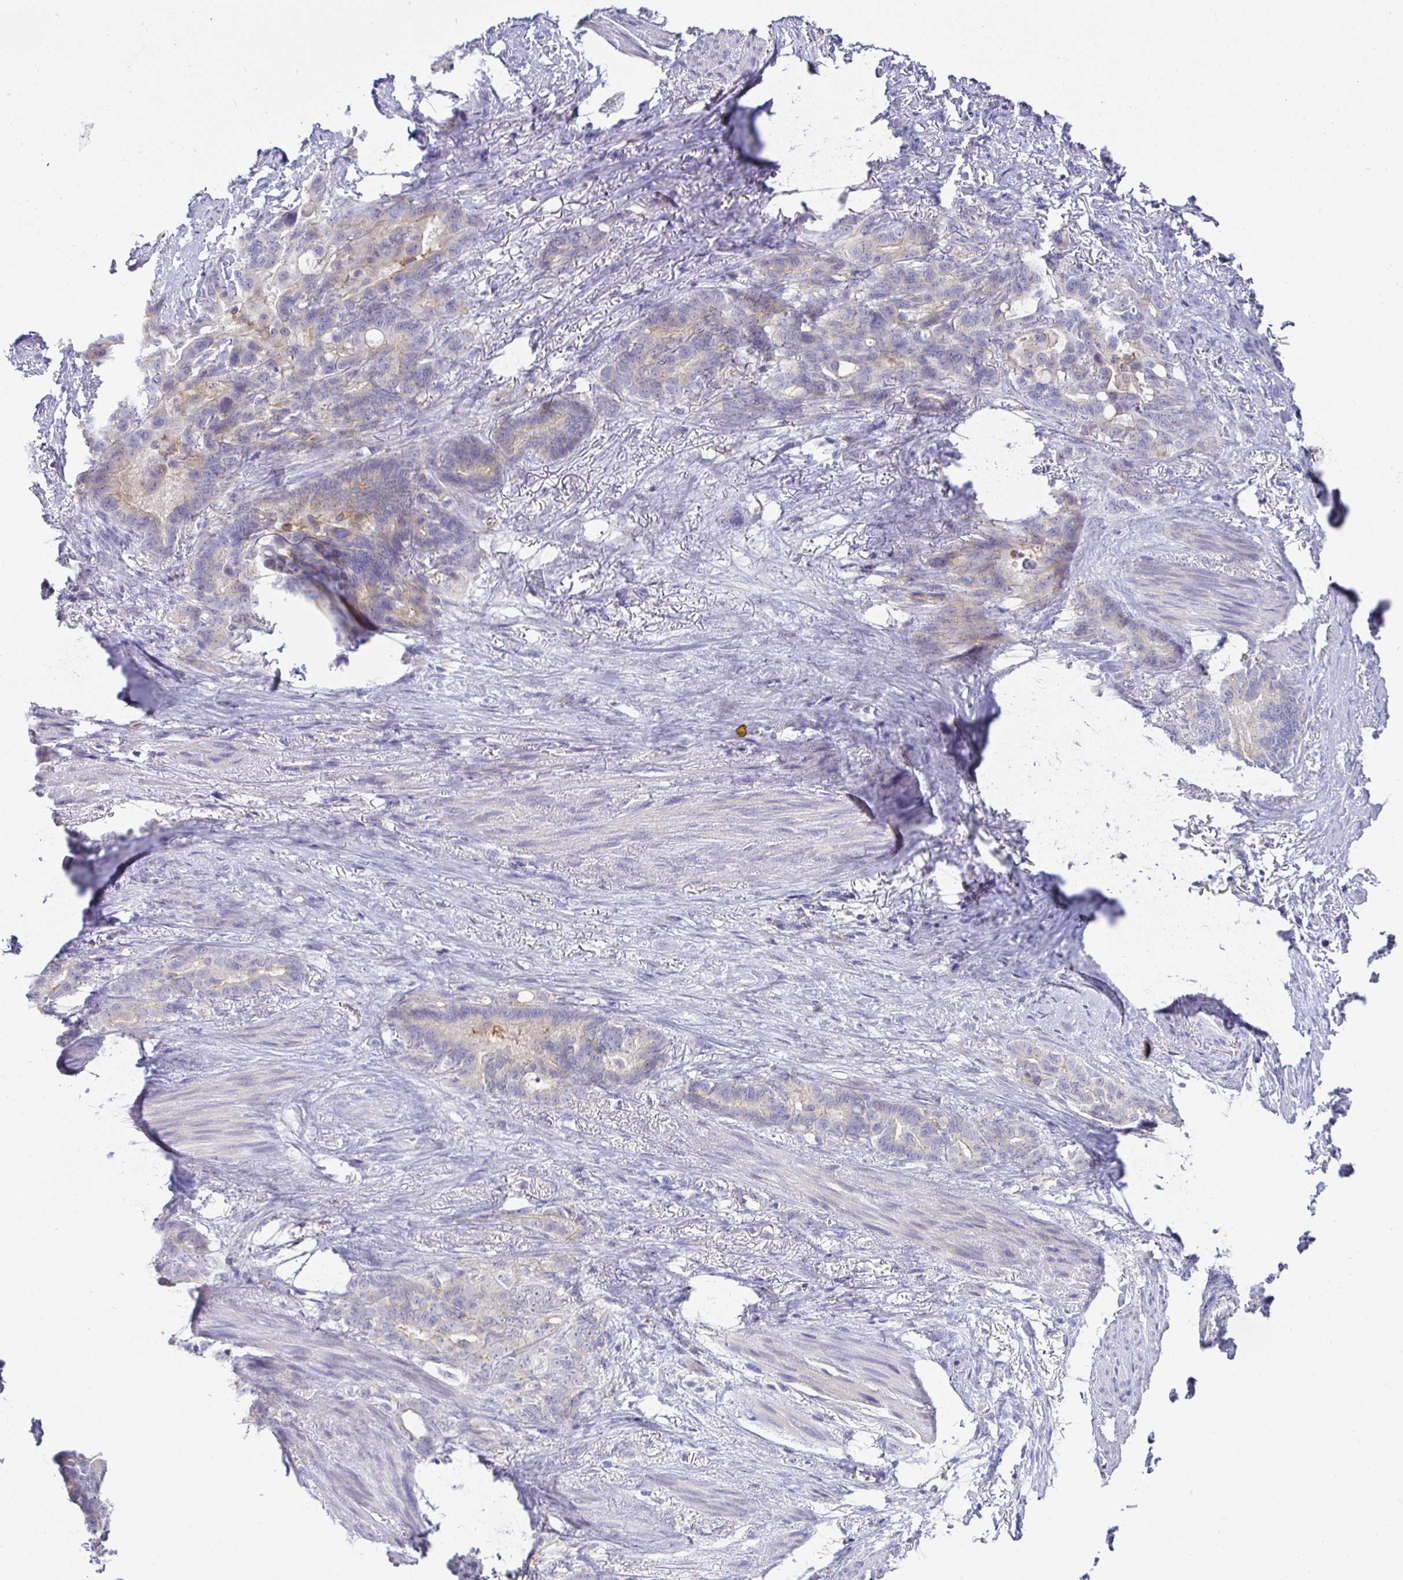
{"staining": {"intensity": "weak", "quantity": "<25%", "location": "cytoplasmic/membranous"}, "tissue": "stomach cancer", "cell_type": "Tumor cells", "image_type": "cancer", "snomed": [{"axis": "morphology", "description": "Normal tissue, NOS"}, {"axis": "morphology", "description": "Adenocarcinoma, NOS"}, {"axis": "topography", "description": "Esophagus"}, {"axis": "topography", "description": "Stomach, upper"}], "caption": "The photomicrograph exhibits no significant staining in tumor cells of adenocarcinoma (stomach).", "gene": "SIRPA", "patient": {"sex": "male", "age": 62}}